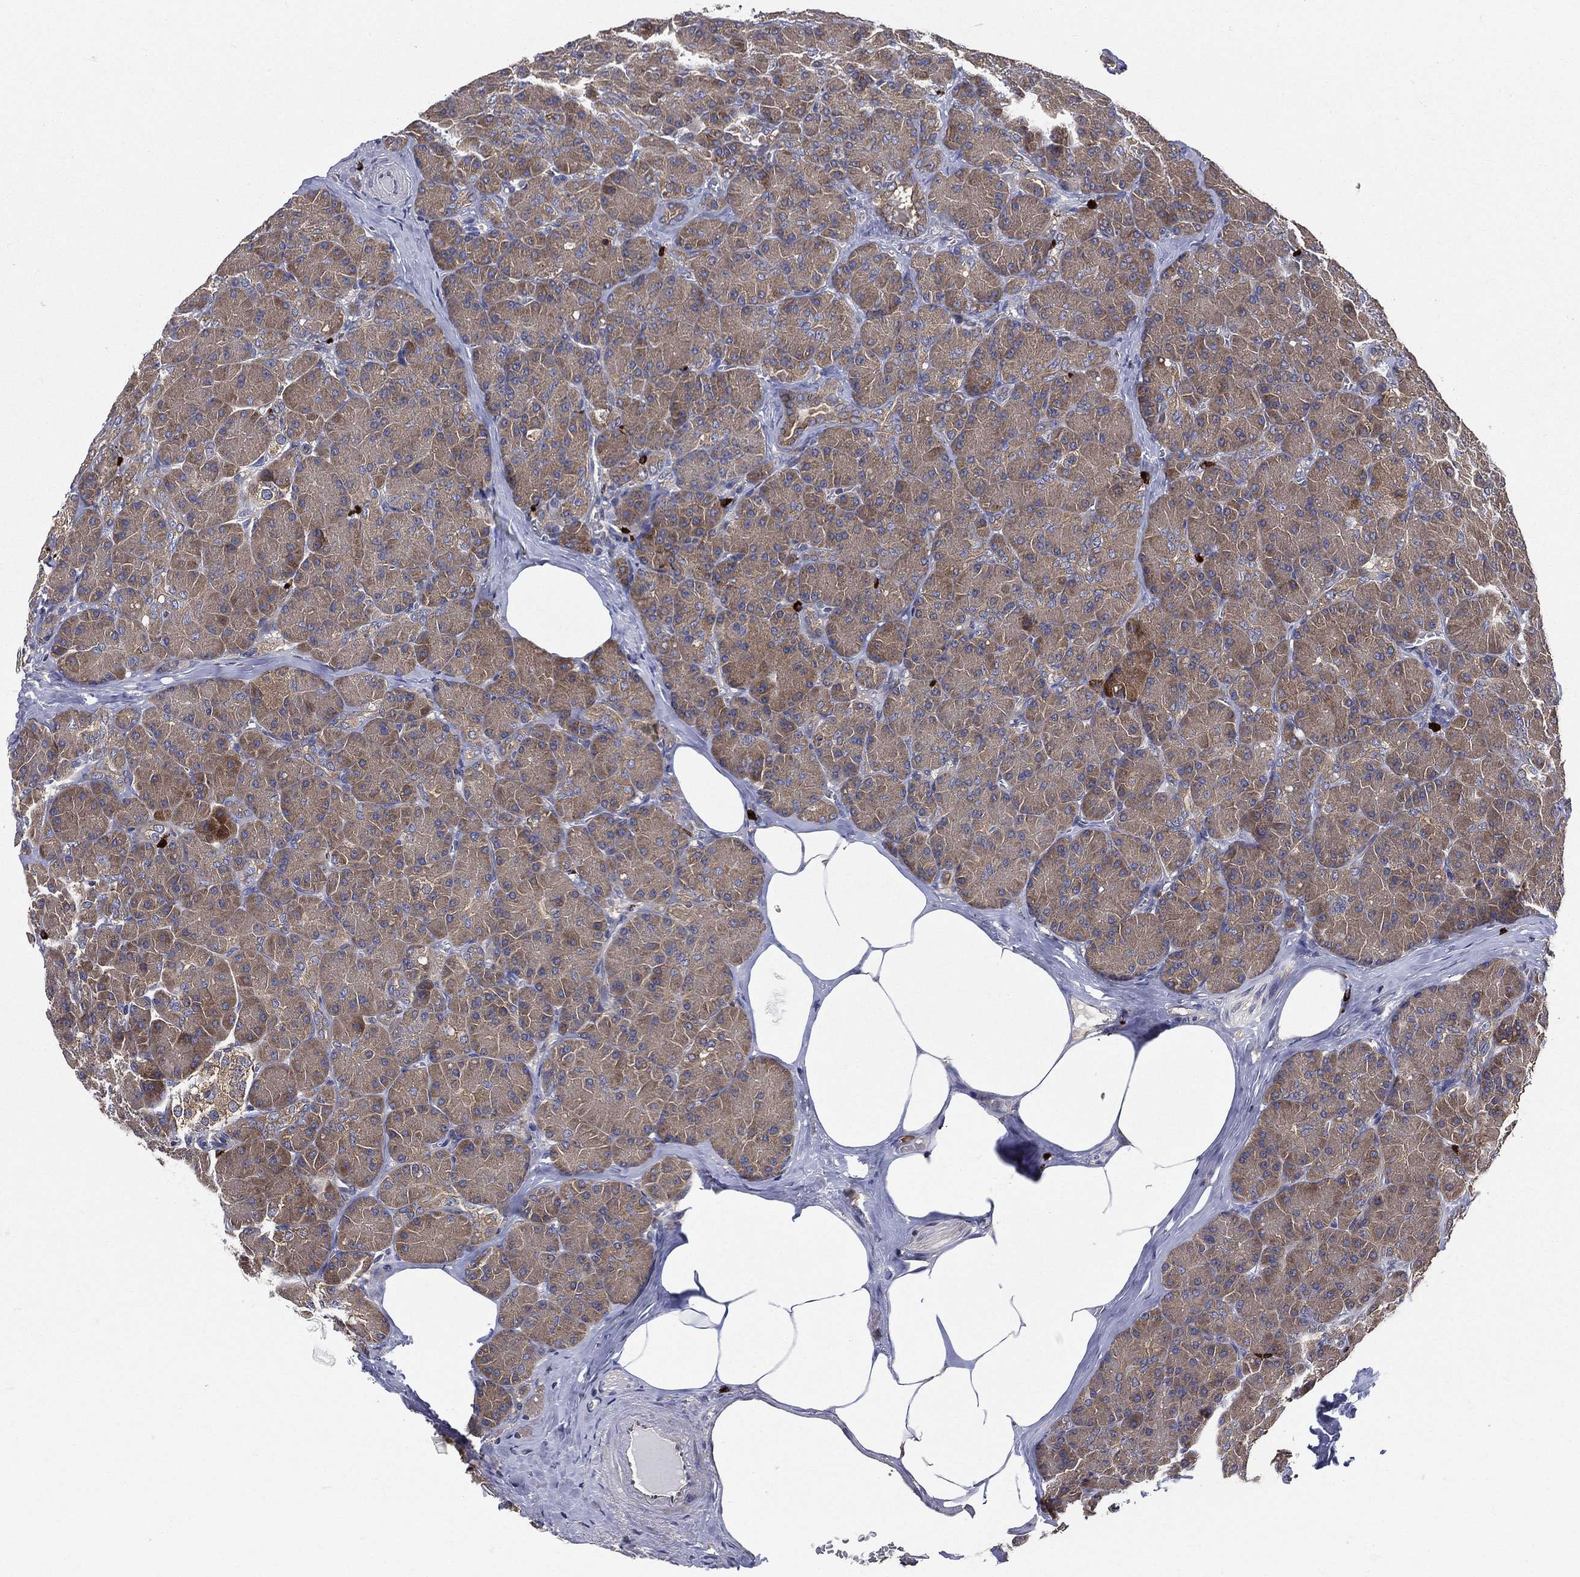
{"staining": {"intensity": "moderate", "quantity": ">75%", "location": "cytoplasmic/membranous"}, "tissue": "pancreas", "cell_type": "Exocrine glandular cells", "image_type": "normal", "snomed": [{"axis": "morphology", "description": "Normal tissue, NOS"}, {"axis": "topography", "description": "Pancreas"}], "caption": "Brown immunohistochemical staining in benign human pancreas displays moderate cytoplasmic/membranous staining in about >75% of exocrine glandular cells.", "gene": "SMPD3", "patient": {"sex": "male", "age": 57}}